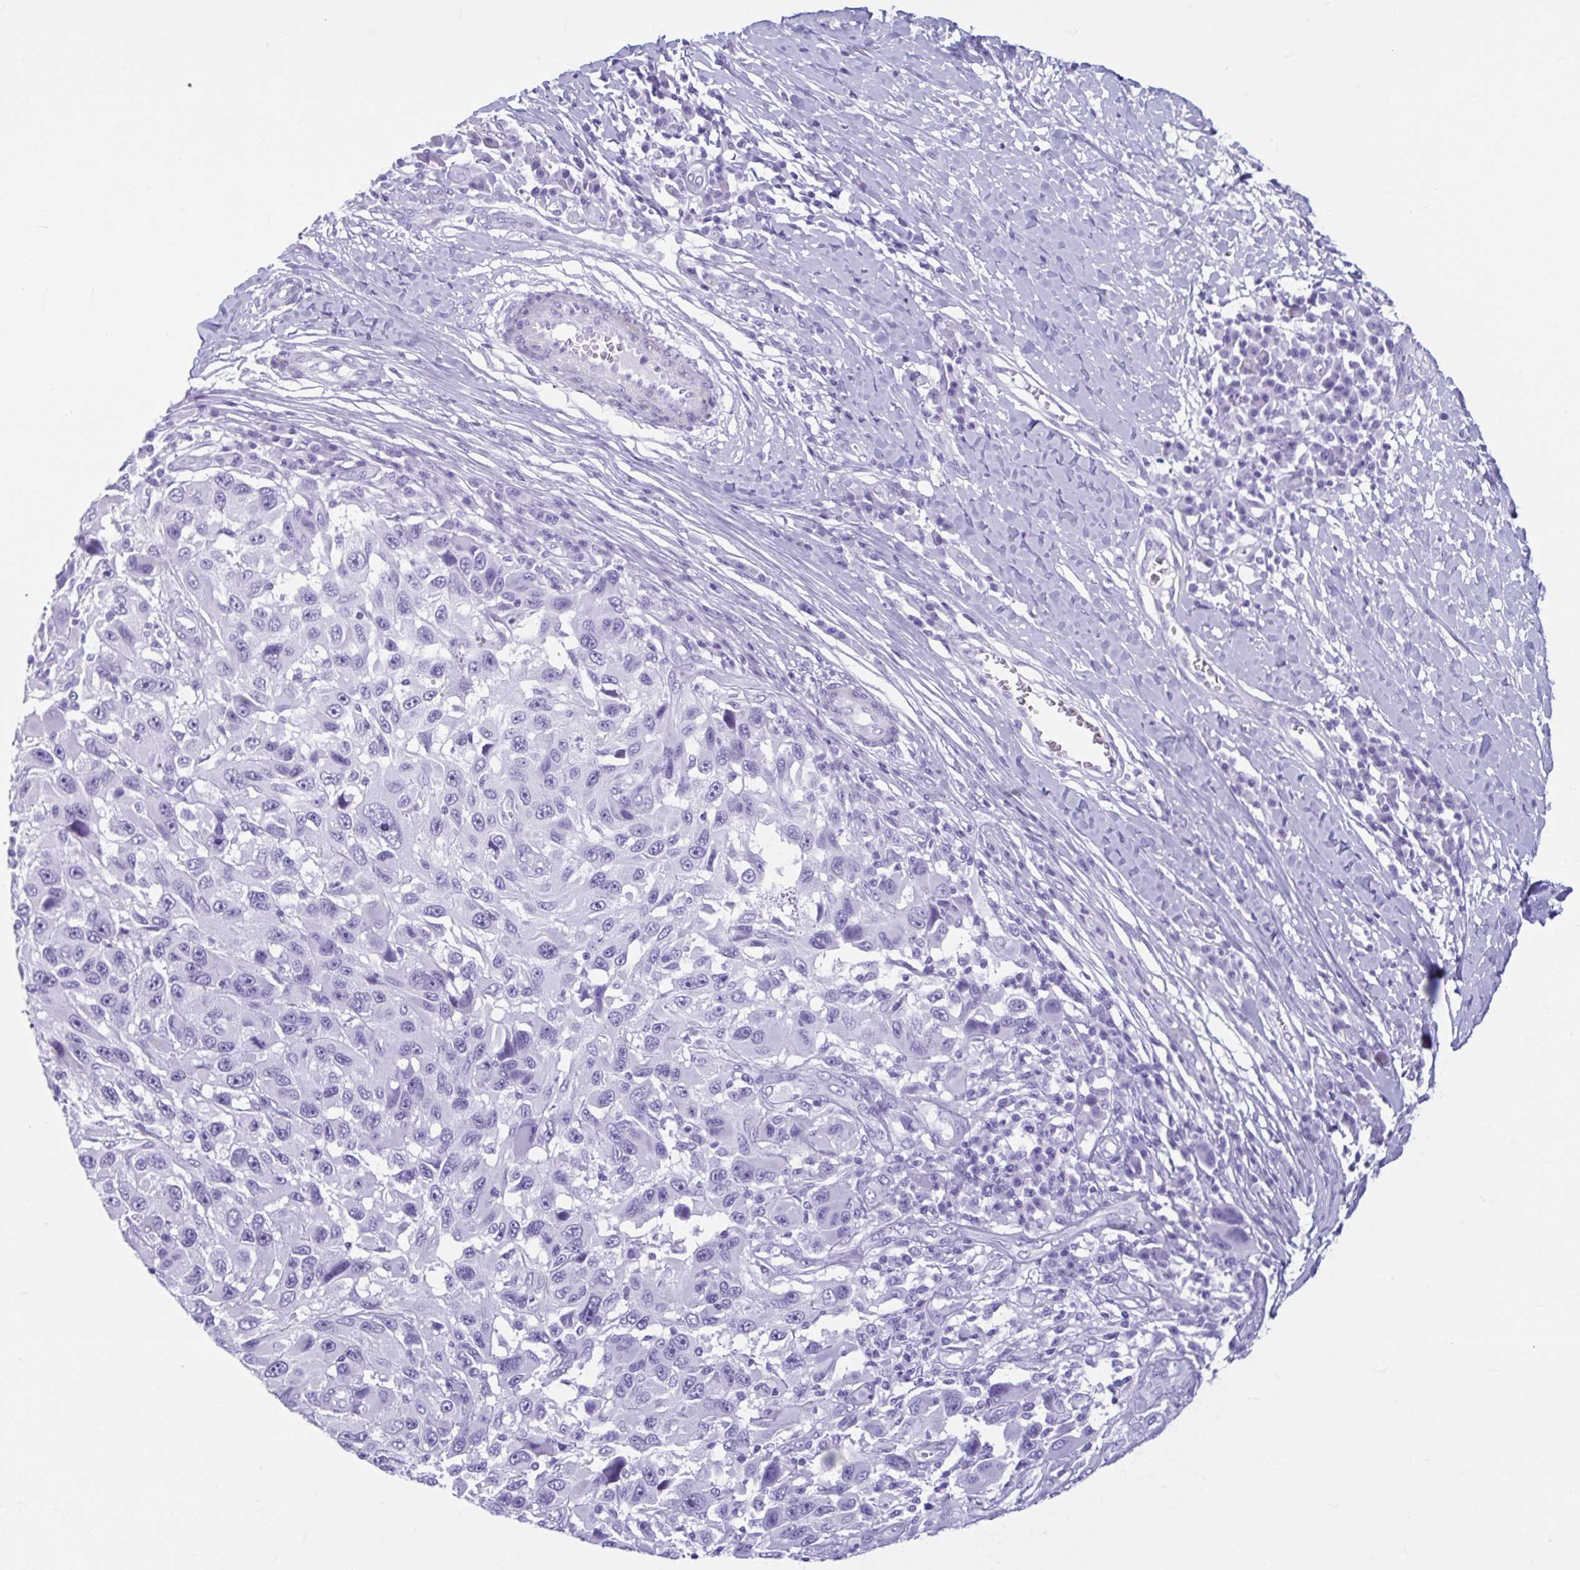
{"staining": {"intensity": "negative", "quantity": "none", "location": "none"}, "tissue": "melanoma", "cell_type": "Tumor cells", "image_type": "cancer", "snomed": [{"axis": "morphology", "description": "Malignant melanoma, NOS"}, {"axis": "topography", "description": "Skin"}], "caption": "IHC histopathology image of human melanoma stained for a protein (brown), which reveals no expression in tumor cells.", "gene": "TCEAL3", "patient": {"sex": "male", "age": 53}}